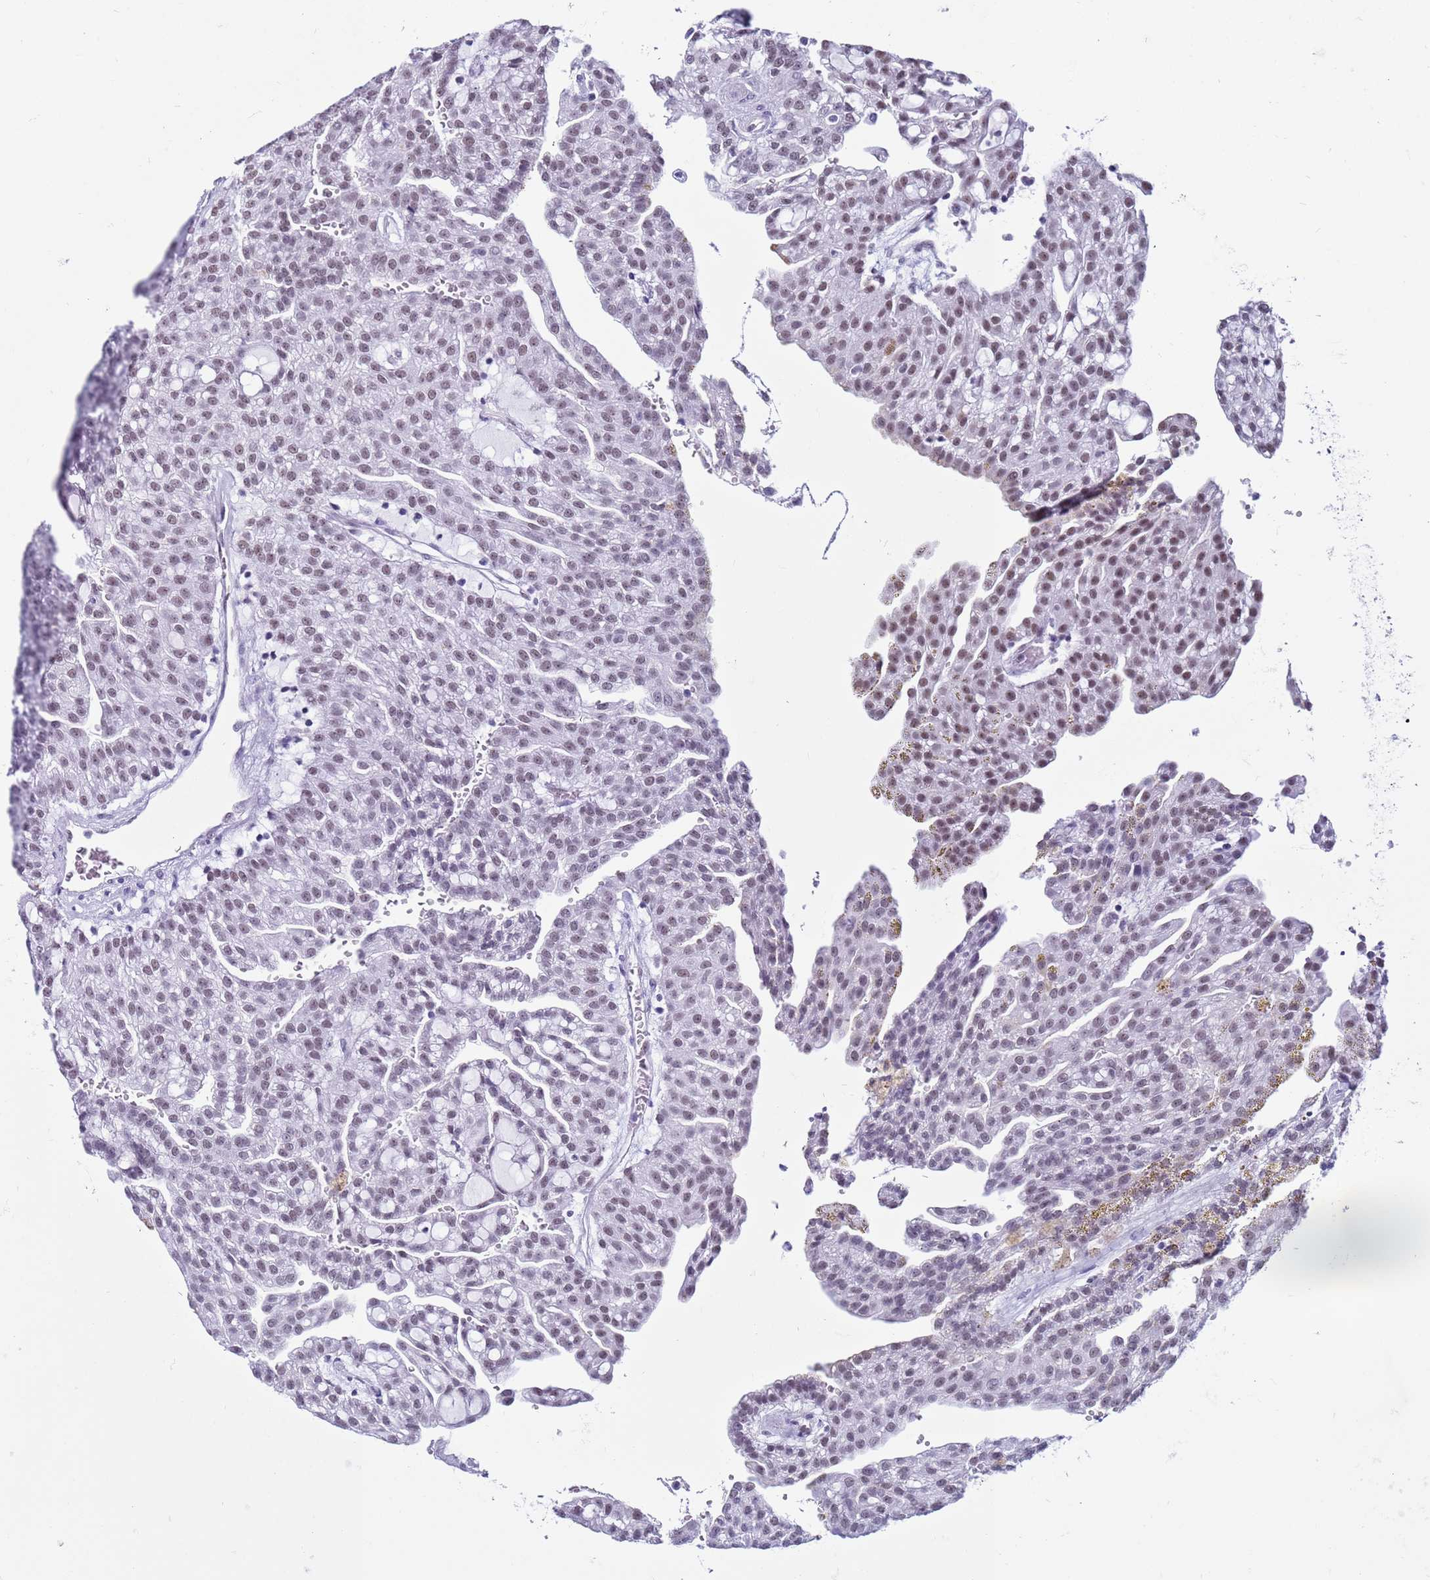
{"staining": {"intensity": "weak", "quantity": "25%-75%", "location": "nuclear"}, "tissue": "renal cancer", "cell_type": "Tumor cells", "image_type": "cancer", "snomed": [{"axis": "morphology", "description": "Adenocarcinoma, NOS"}, {"axis": "topography", "description": "Kidney"}], "caption": "Human renal cancer stained for a protein (brown) displays weak nuclear positive staining in about 25%-75% of tumor cells.", "gene": "DHX15", "patient": {"sex": "male", "age": 63}}